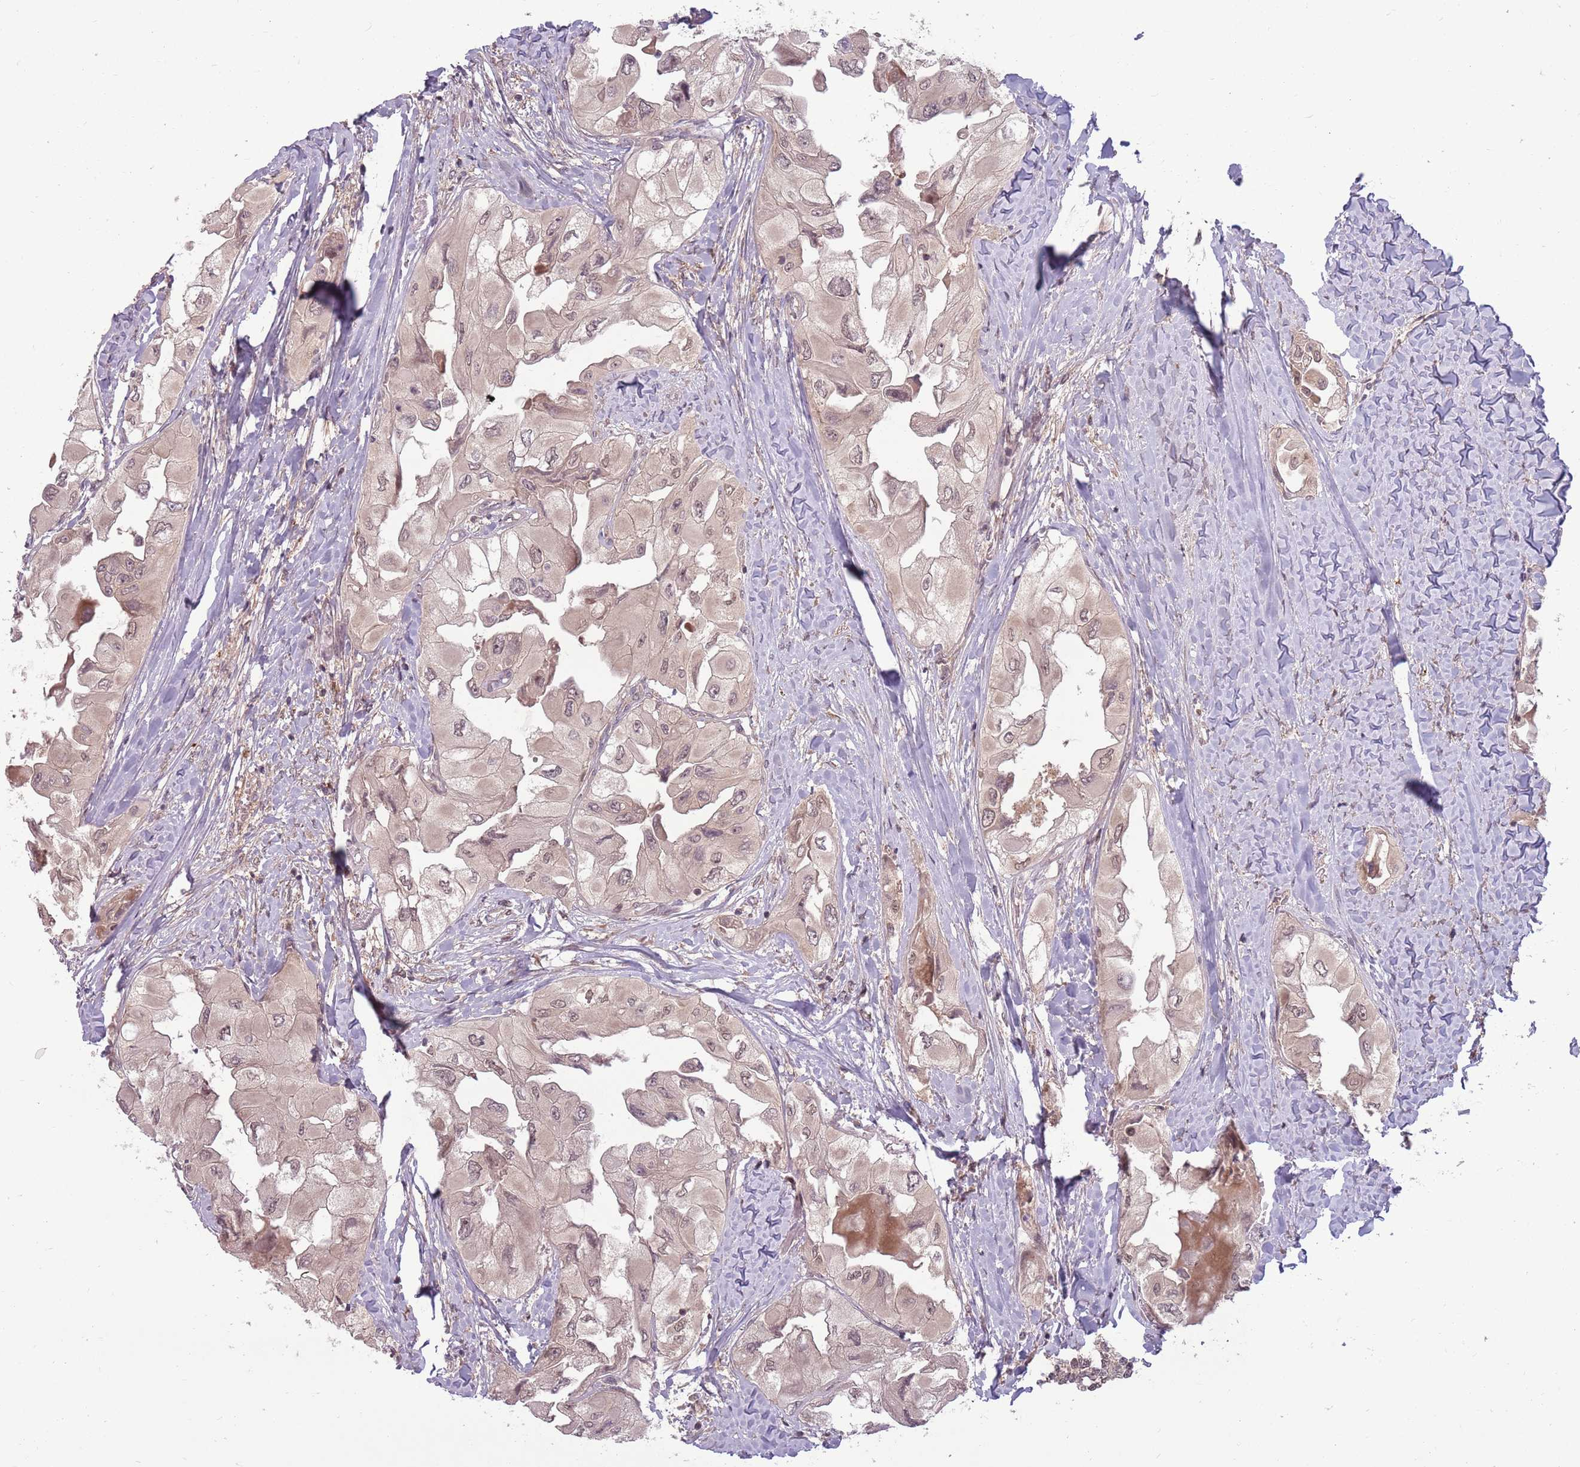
{"staining": {"intensity": "negative", "quantity": "none", "location": "none"}, "tissue": "thyroid cancer", "cell_type": "Tumor cells", "image_type": "cancer", "snomed": [{"axis": "morphology", "description": "Normal tissue, NOS"}, {"axis": "morphology", "description": "Papillary adenocarcinoma, NOS"}, {"axis": "topography", "description": "Thyroid gland"}], "caption": "Tumor cells show no significant staining in papillary adenocarcinoma (thyroid).", "gene": "ADAMTS3", "patient": {"sex": "female", "age": 59}}